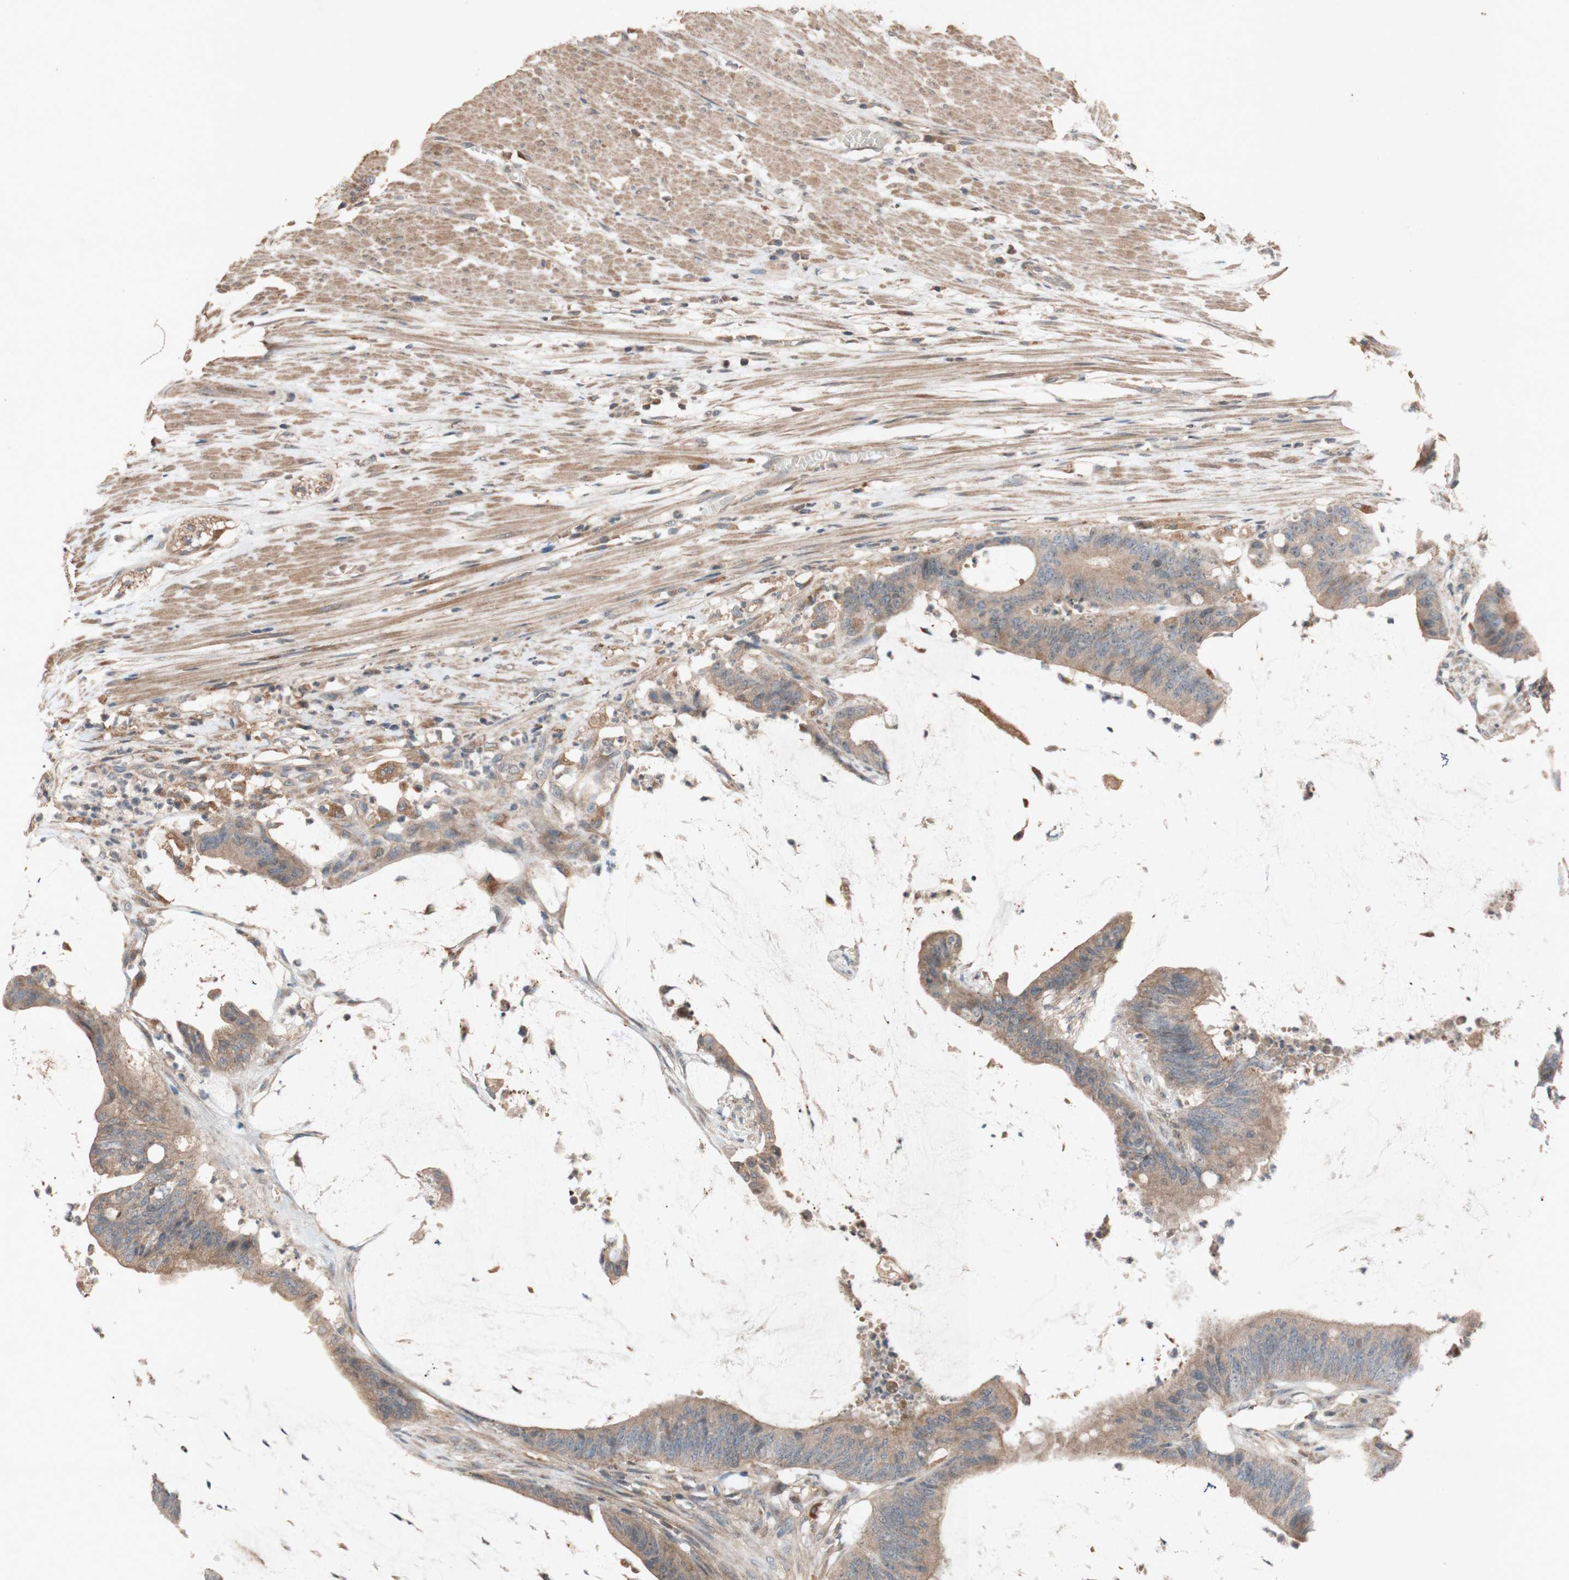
{"staining": {"intensity": "moderate", "quantity": ">75%", "location": "cytoplasmic/membranous"}, "tissue": "colorectal cancer", "cell_type": "Tumor cells", "image_type": "cancer", "snomed": [{"axis": "morphology", "description": "Adenocarcinoma, NOS"}, {"axis": "topography", "description": "Rectum"}], "caption": "The image displays immunohistochemical staining of colorectal cancer. There is moderate cytoplasmic/membranous expression is identified in approximately >75% of tumor cells. The protein is stained brown, and the nuclei are stained in blue (DAB (3,3'-diaminobenzidine) IHC with brightfield microscopy, high magnification).", "gene": "ATP6V1F", "patient": {"sex": "female", "age": 66}}